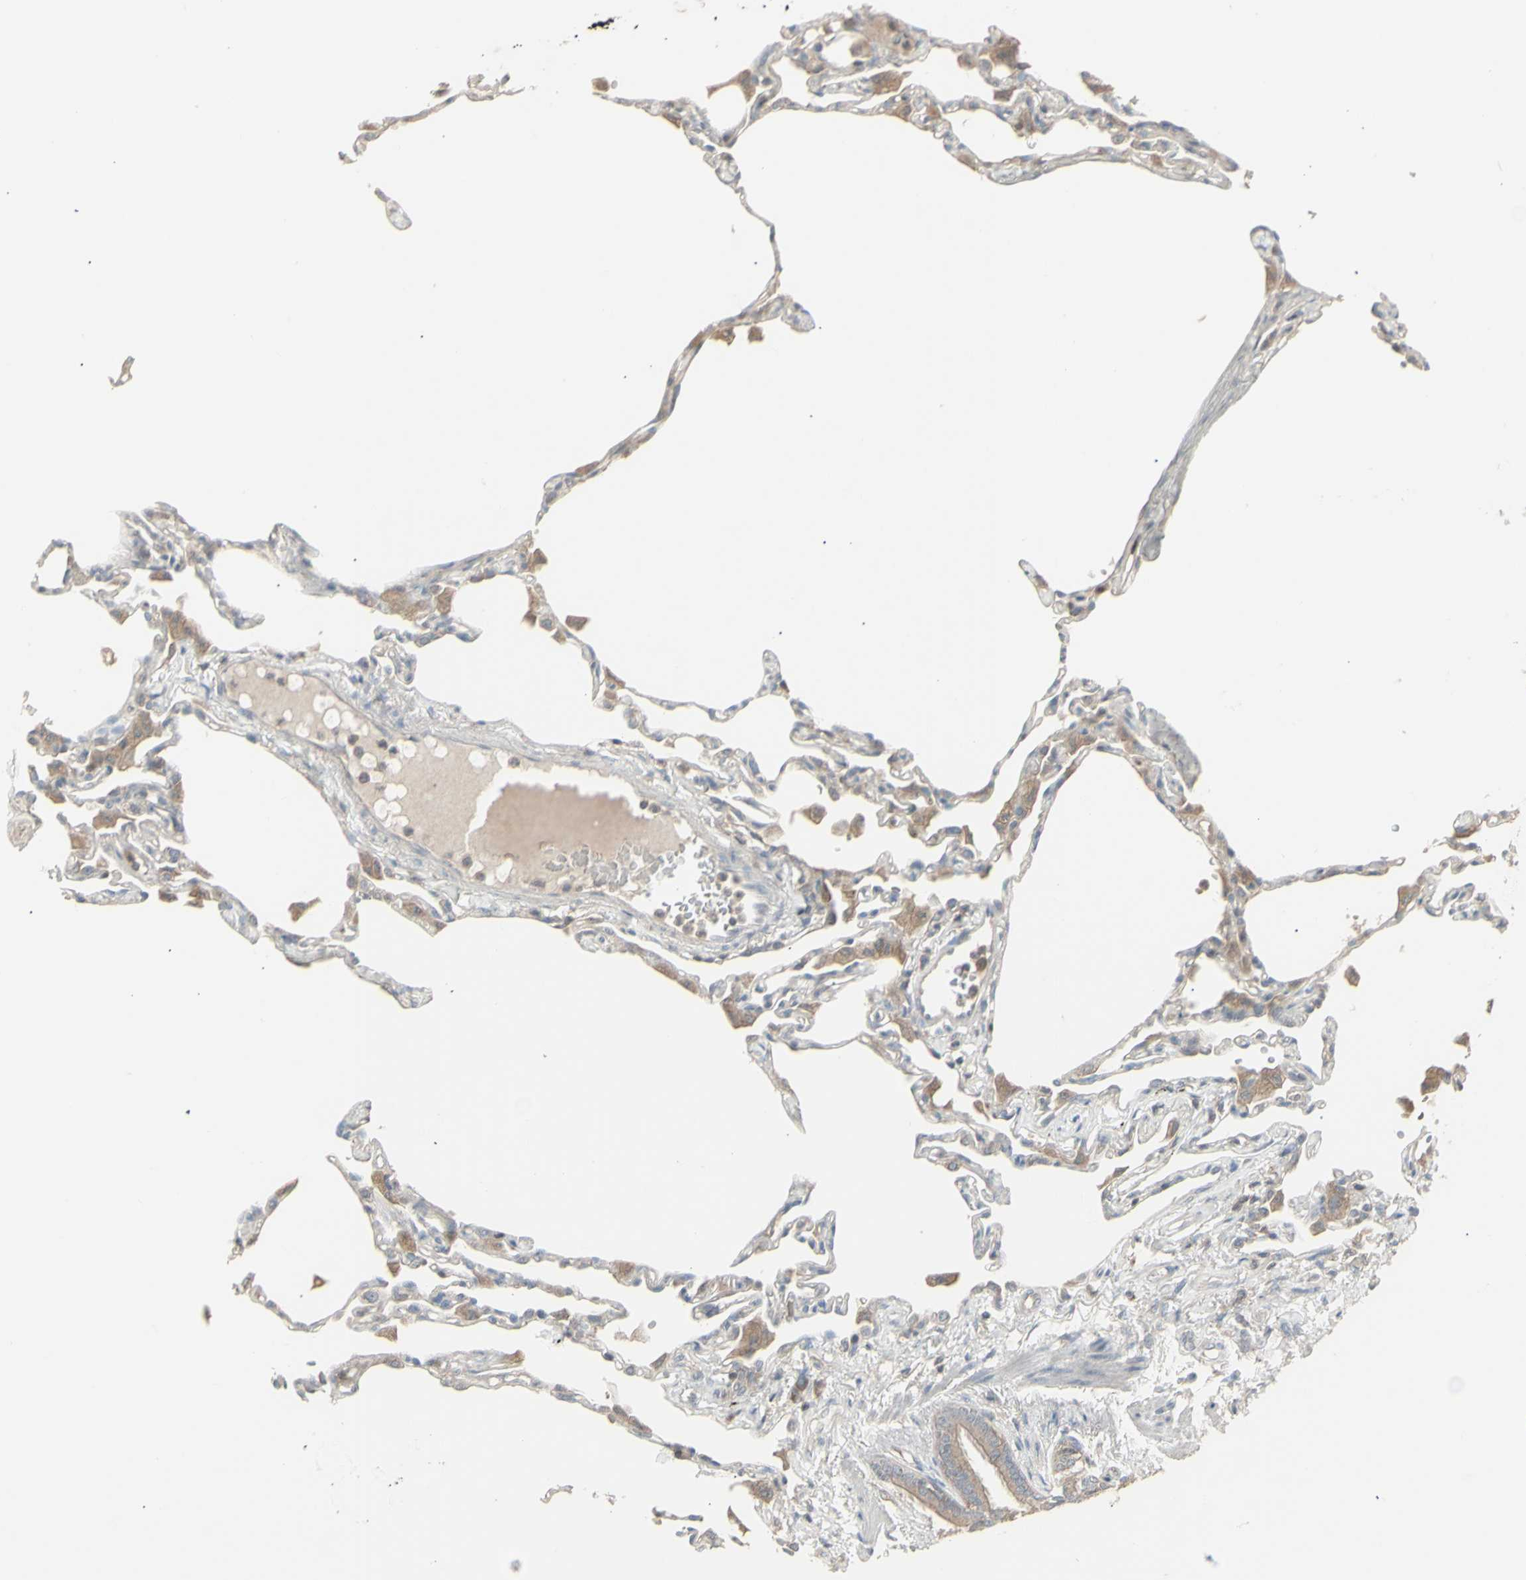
{"staining": {"intensity": "negative", "quantity": "none", "location": "none"}, "tissue": "lung", "cell_type": "Alveolar cells", "image_type": "normal", "snomed": [{"axis": "morphology", "description": "Normal tissue, NOS"}, {"axis": "topography", "description": "Lung"}], "caption": "Human lung stained for a protein using IHC demonstrates no staining in alveolar cells.", "gene": "CSK", "patient": {"sex": "female", "age": 49}}